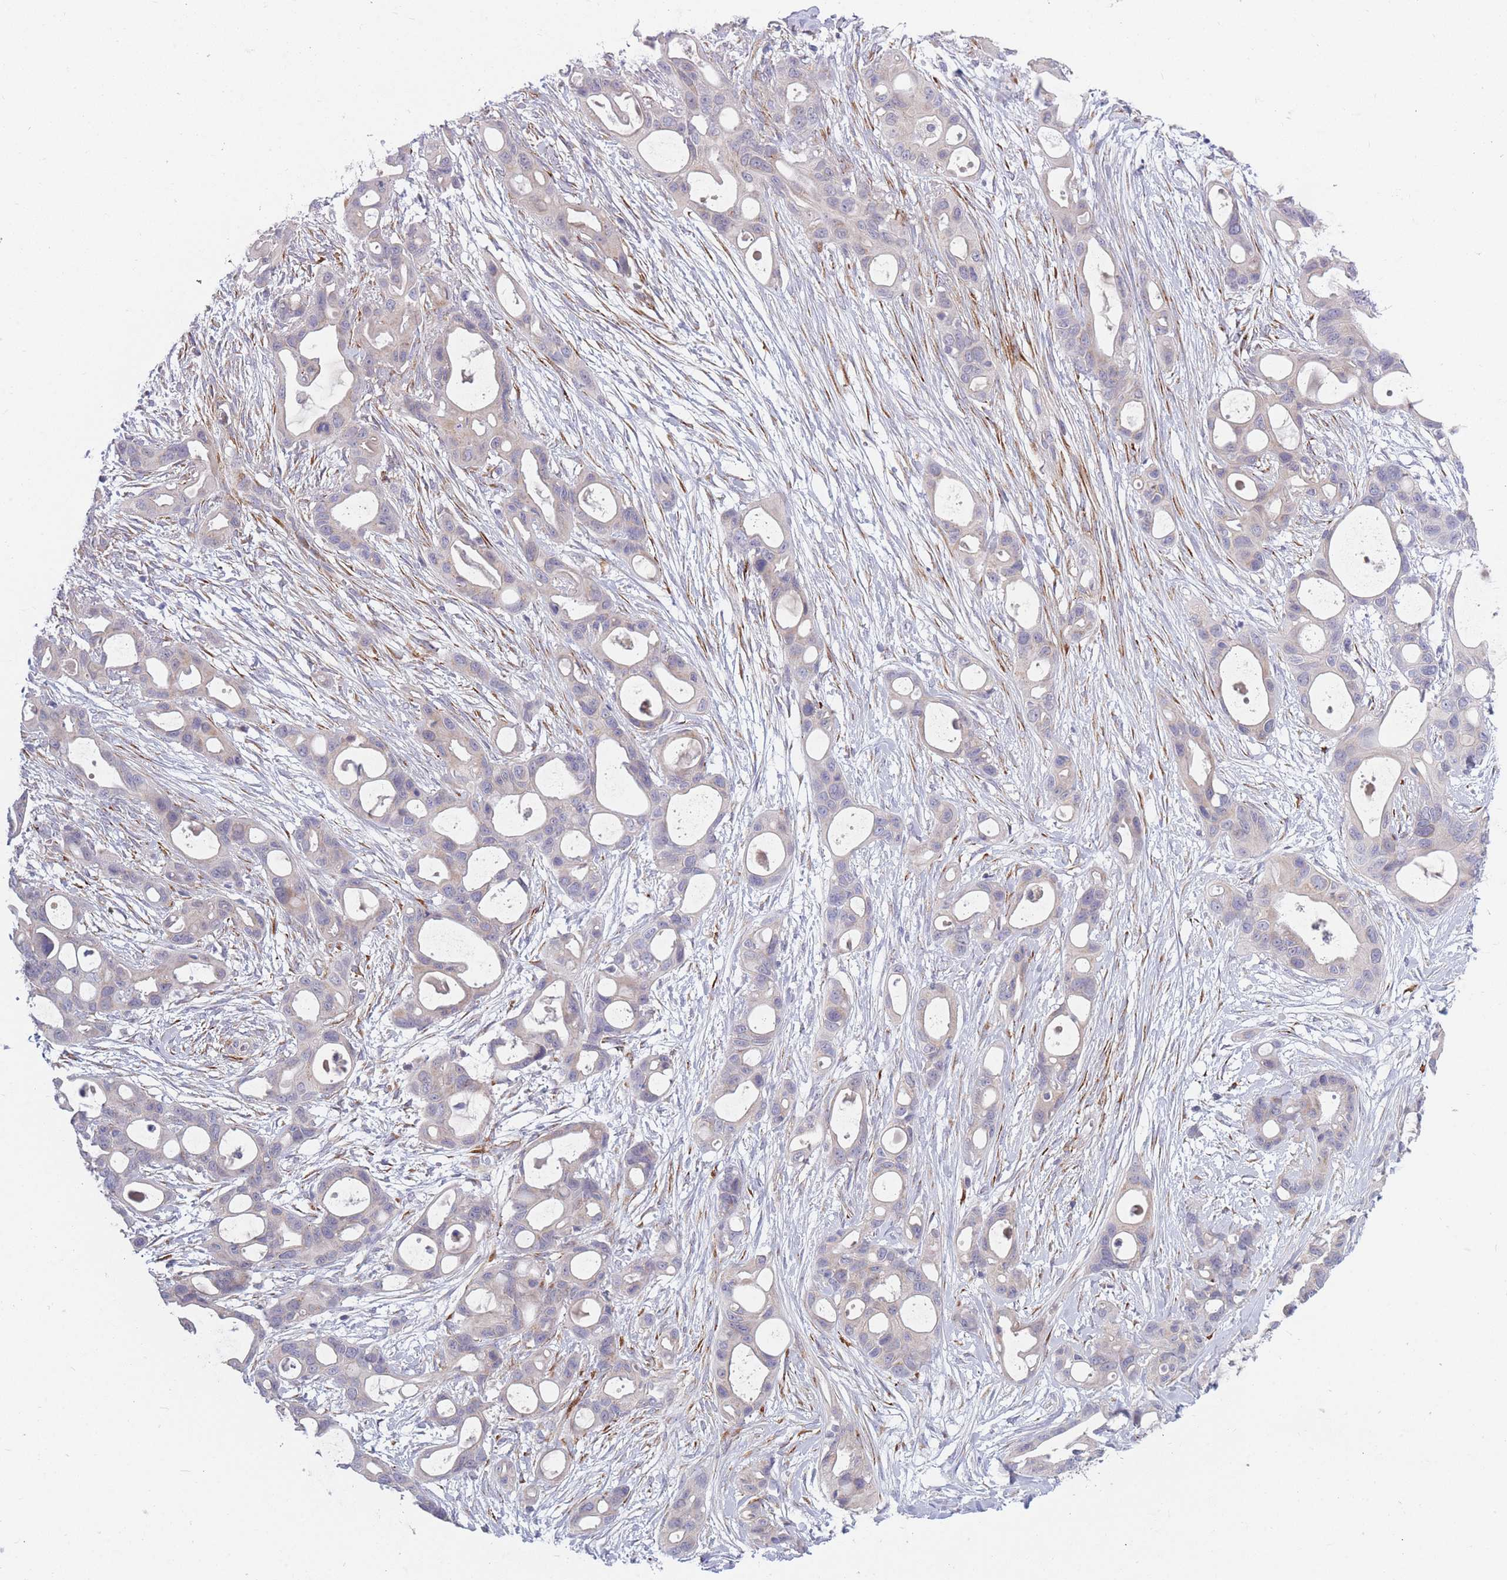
{"staining": {"intensity": "negative", "quantity": "none", "location": "none"}, "tissue": "ovarian cancer", "cell_type": "Tumor cells", "image_type": "cancer", "snomed": [{"axis": "morphology", "description": "Cystadenocarcinoma, mucinous, NOS"}, {"axis": "topography", "description": "Ovary"}], "caption": "Human mucinous cystadenocarcinoma (ovarian) stained for a protein using immunohistochemistry (IHC) reveals no expression in tumor cells.", "gene": "CCNQ", "patient": {"sex": "female", "age": 70}}